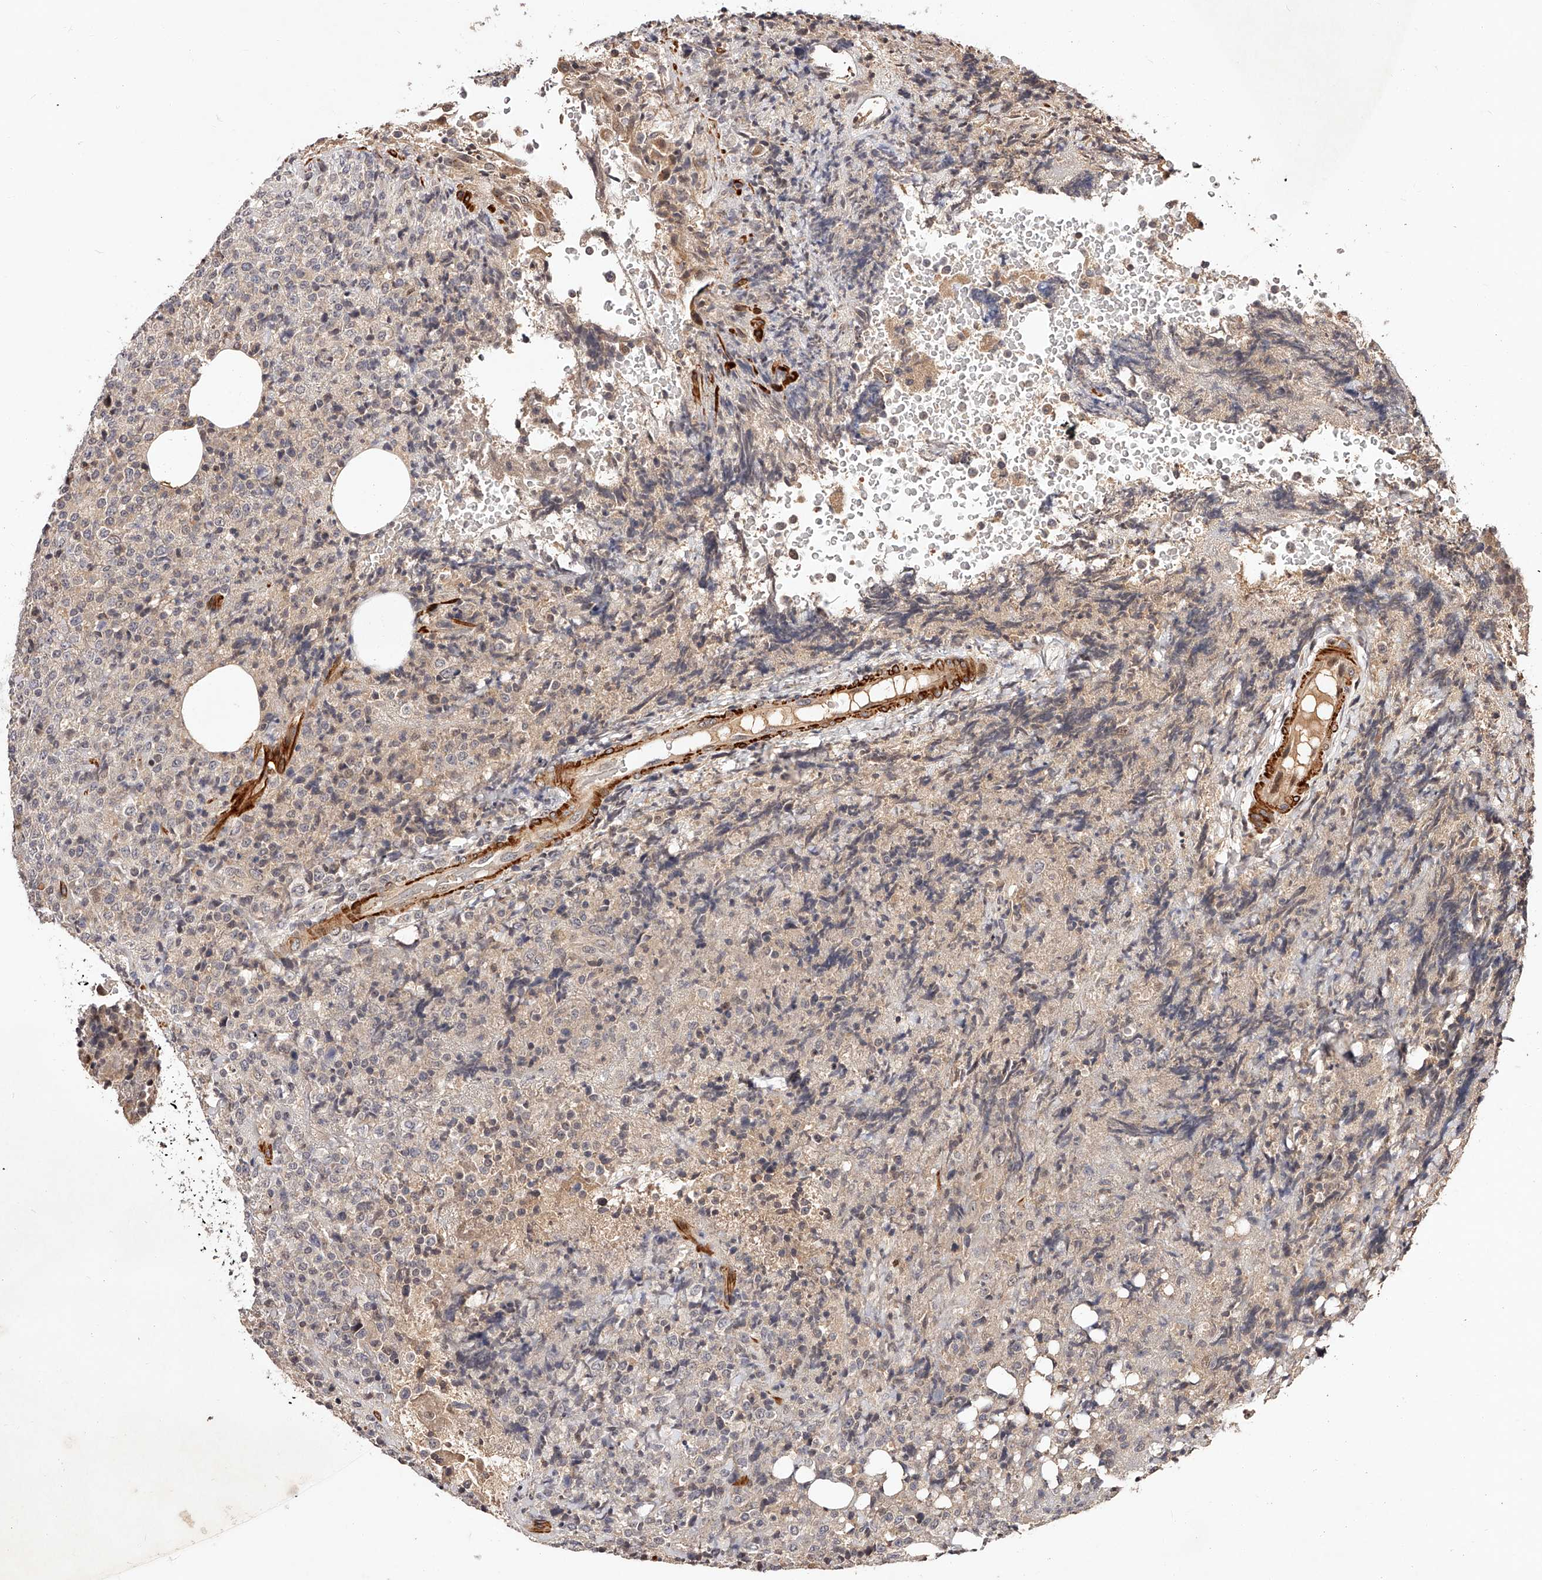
{"staining": {"intensity": "negative", "quantity": "none", "location": "none"}, "tissue": "lymphoma", "cell_type": "Tumor cells", "image_type": "cancer", "snomed": [{"axis": "morphology", "description": "Malignant lymphoma, non-Hodgkin's type, High grade"}, {"axis": "topography", "description": "Lymph node"}], "caption": "IHC histopathology image of high-grade malignant lymphoma, non-Hodgkin's type stained for a protein (brown), which reveals no expression in tumor cells.", "gene": "CUL7", "patient": {"sex": "male", "age": 13}}